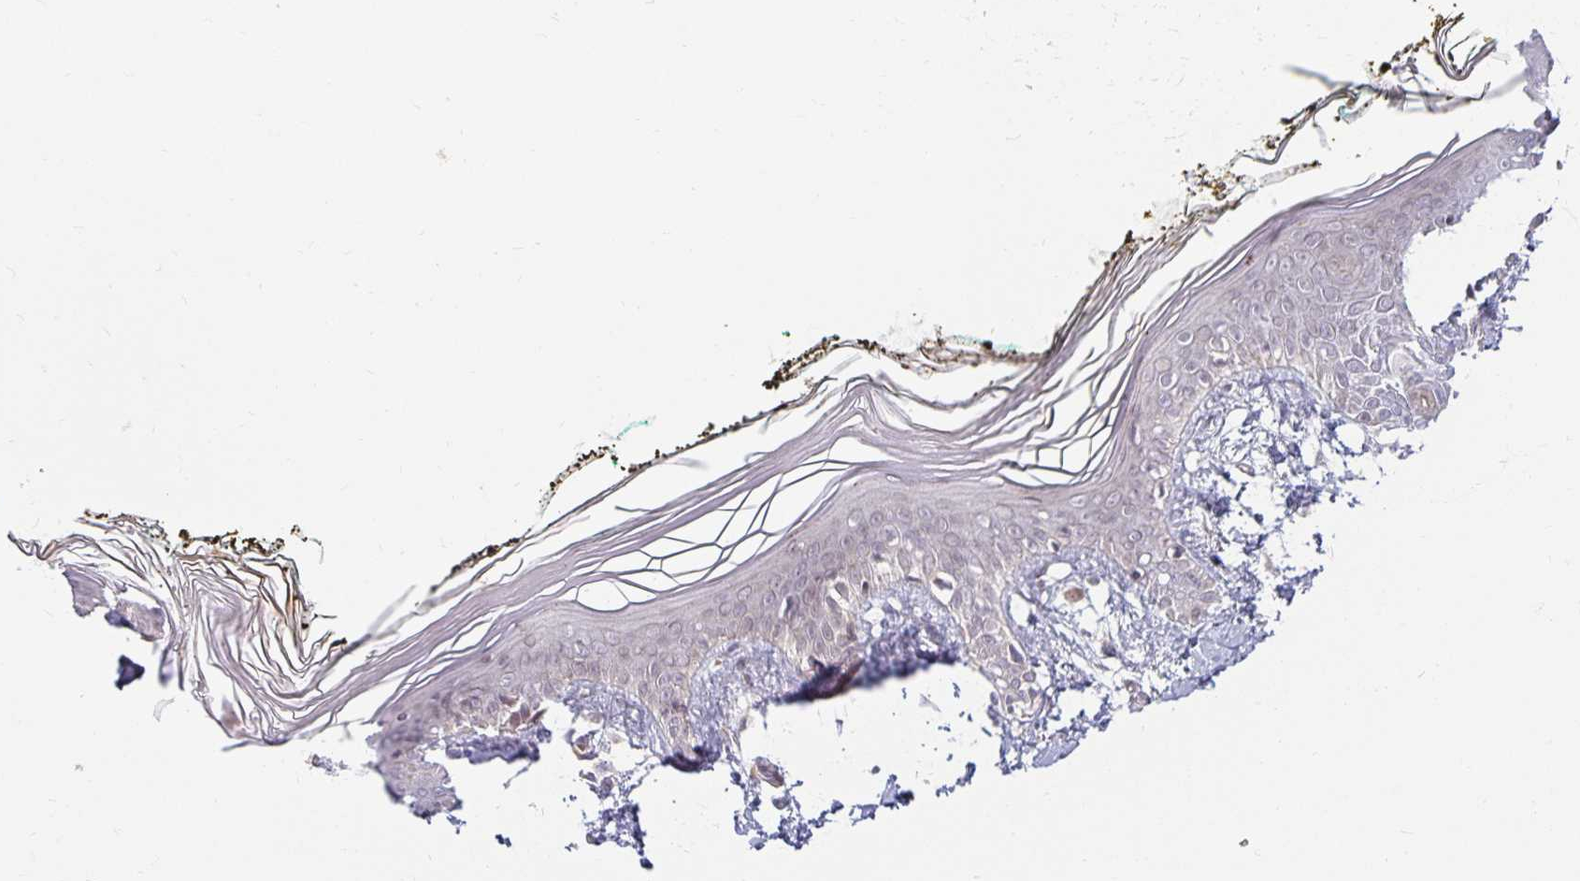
{"staining": {"intensity": "weak", "quantity": "<25%", "location": "cytoplasmic/membranous,nuclear"}, "tissue": "skin", "cell_type": "Fibroblasts", "image_type": "normal", "snomed": [{"axis": "morphology", "description": "Normal tissue, NOS"}, {"axis": "topography", "description": "Skin"}], "caption": "The photomicrograph exhibits no significant positivity in fibroblasts of skin. (Immunohistochemistry, brightfield microscopy, high magnification).", "gene": "EHF", "patient": {"sex": "female", "age": 34}}